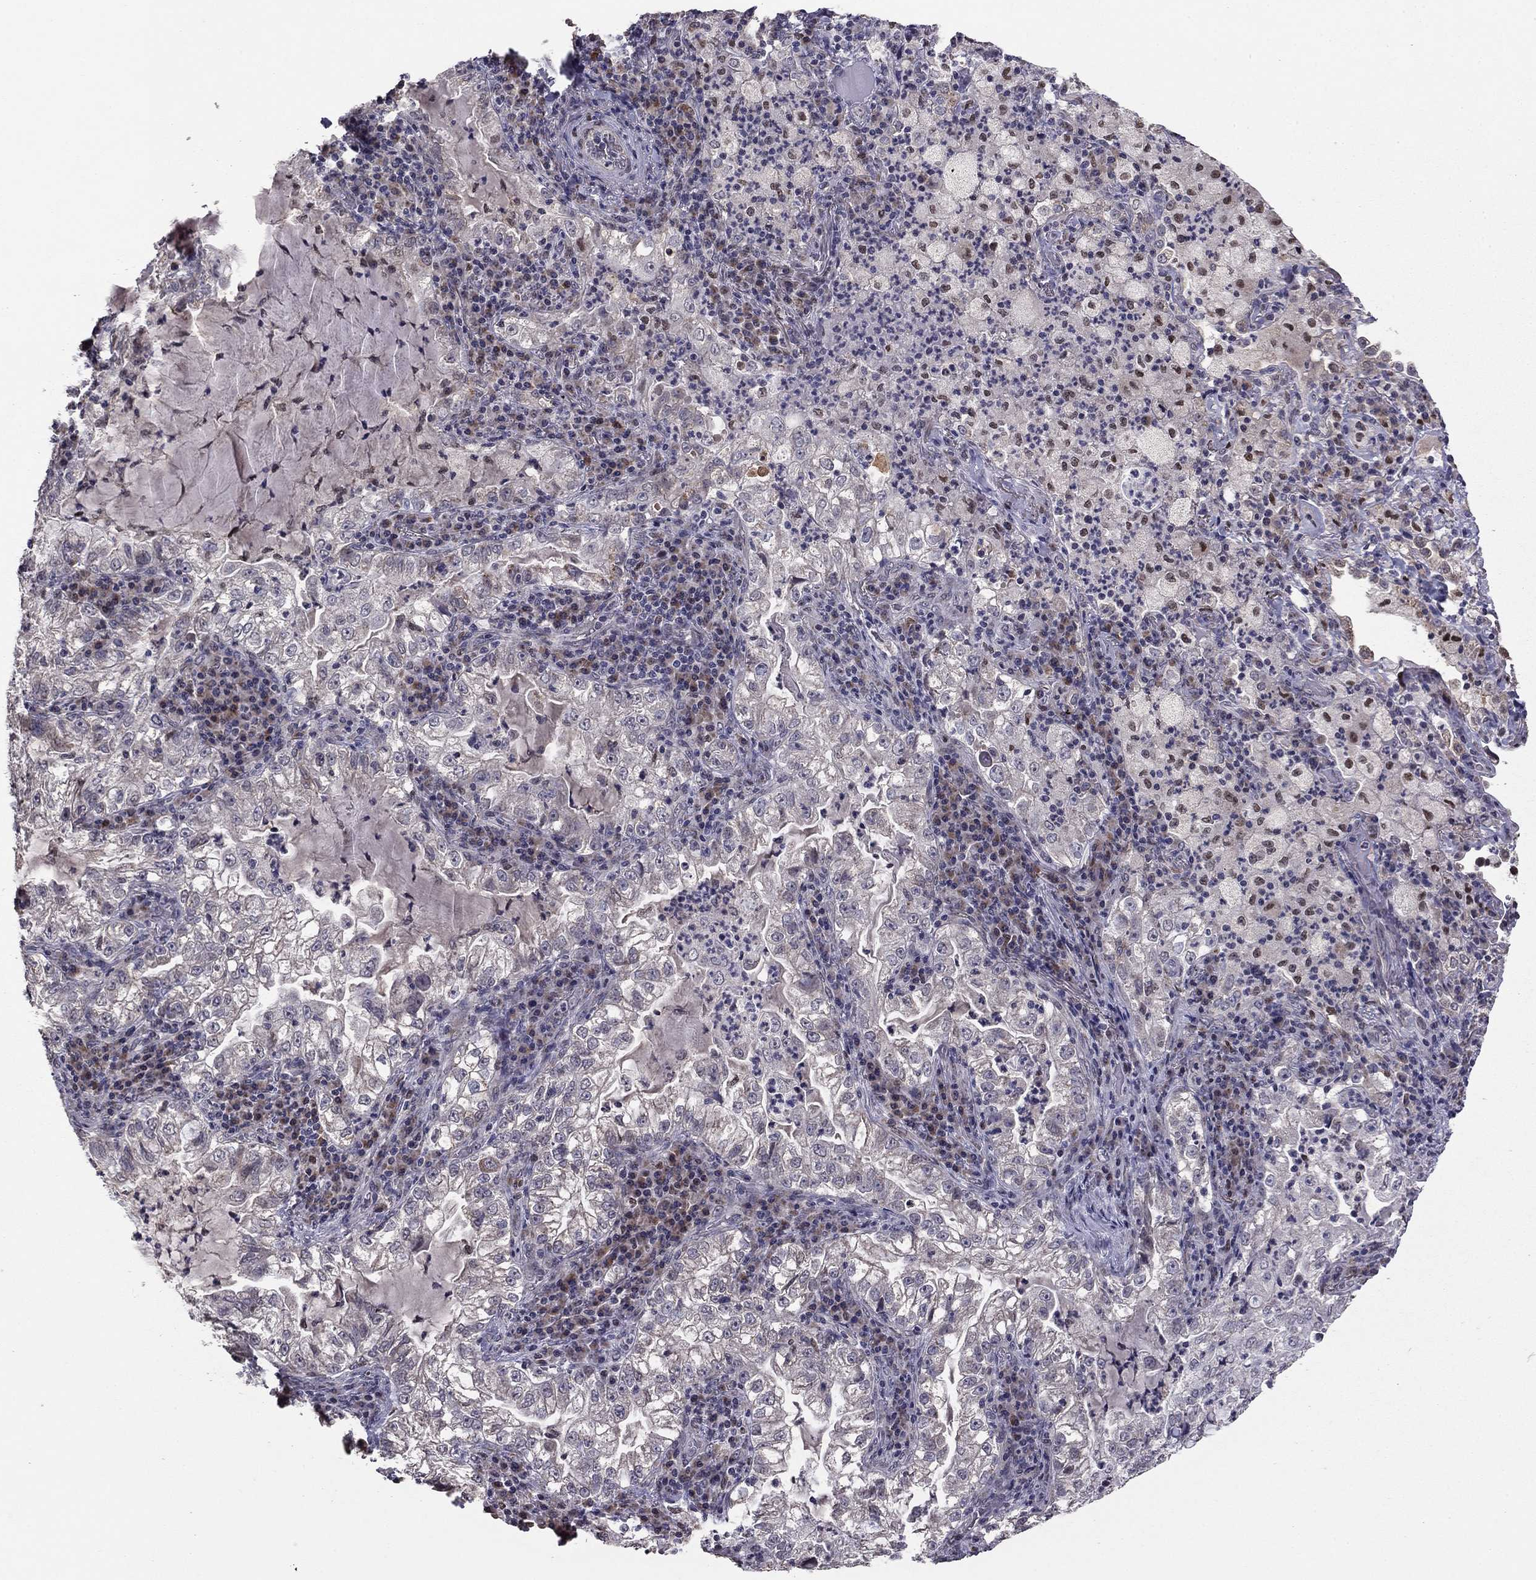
{"staining": {"intensity": "negative", "quantity": "none", "location": "none"}, "tissue": "lung cancer", "cell_type": "Tumor cells", "image_type": "cancer", "snomed": [{"axis": "morphology", "description": "Adenocarcinoma, NOS"}, {"axis": "topography", "description": "Lung"}], "caption": "Tumor cells are negative for protein expression in human lung cancer (adenocarcinoma).", "gene": "HCN1", "patient": {"sex": "female", "age": 73}}